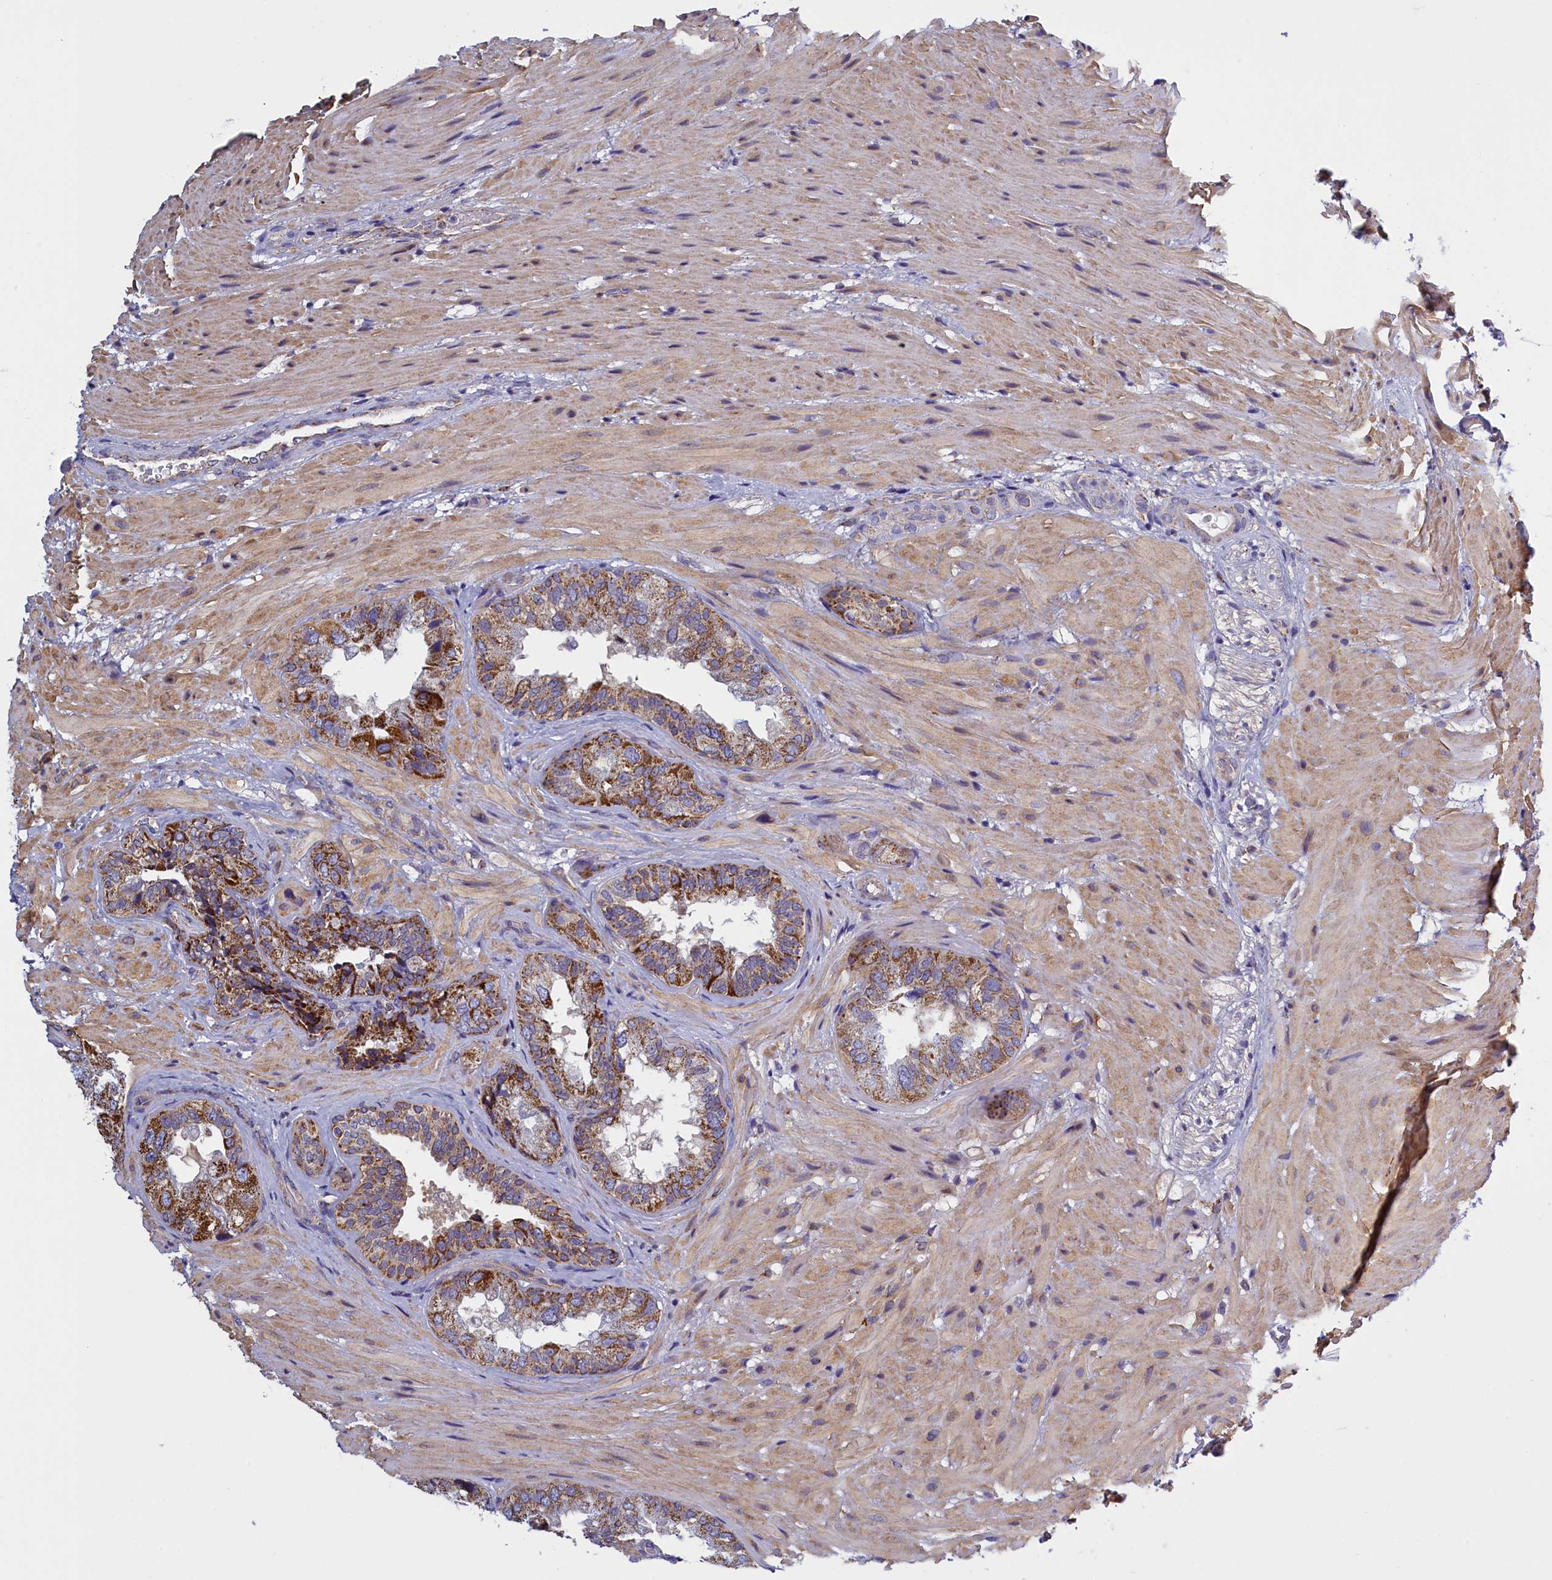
{"staining": {"intensity": "moderate", "quantity": ">75%", "location": "cytoplasmic/membranous"}, "tissue": "seminal vesicle", "cell_type": "Glandular cells", "image_type": "normal", "snomed": [{"axis": "morphology", "description": "Normal tissue, NOS"}, {"axis": "topography", "description": "Seminal veicle"}, {"axis": "topography", "description": "Peripheral nerve tissue"}], "caption": "This histopathology image demonstrates benign seminal vesicle stained with immunohistochemistry to label a protein in brown. The cytoplasmic/membranous of glandular cells show moderate positivity for the protein. Nuclei are counter-stained blue.", "gene": "IFT122", "patient": {"sex": "male", "age": 63}}